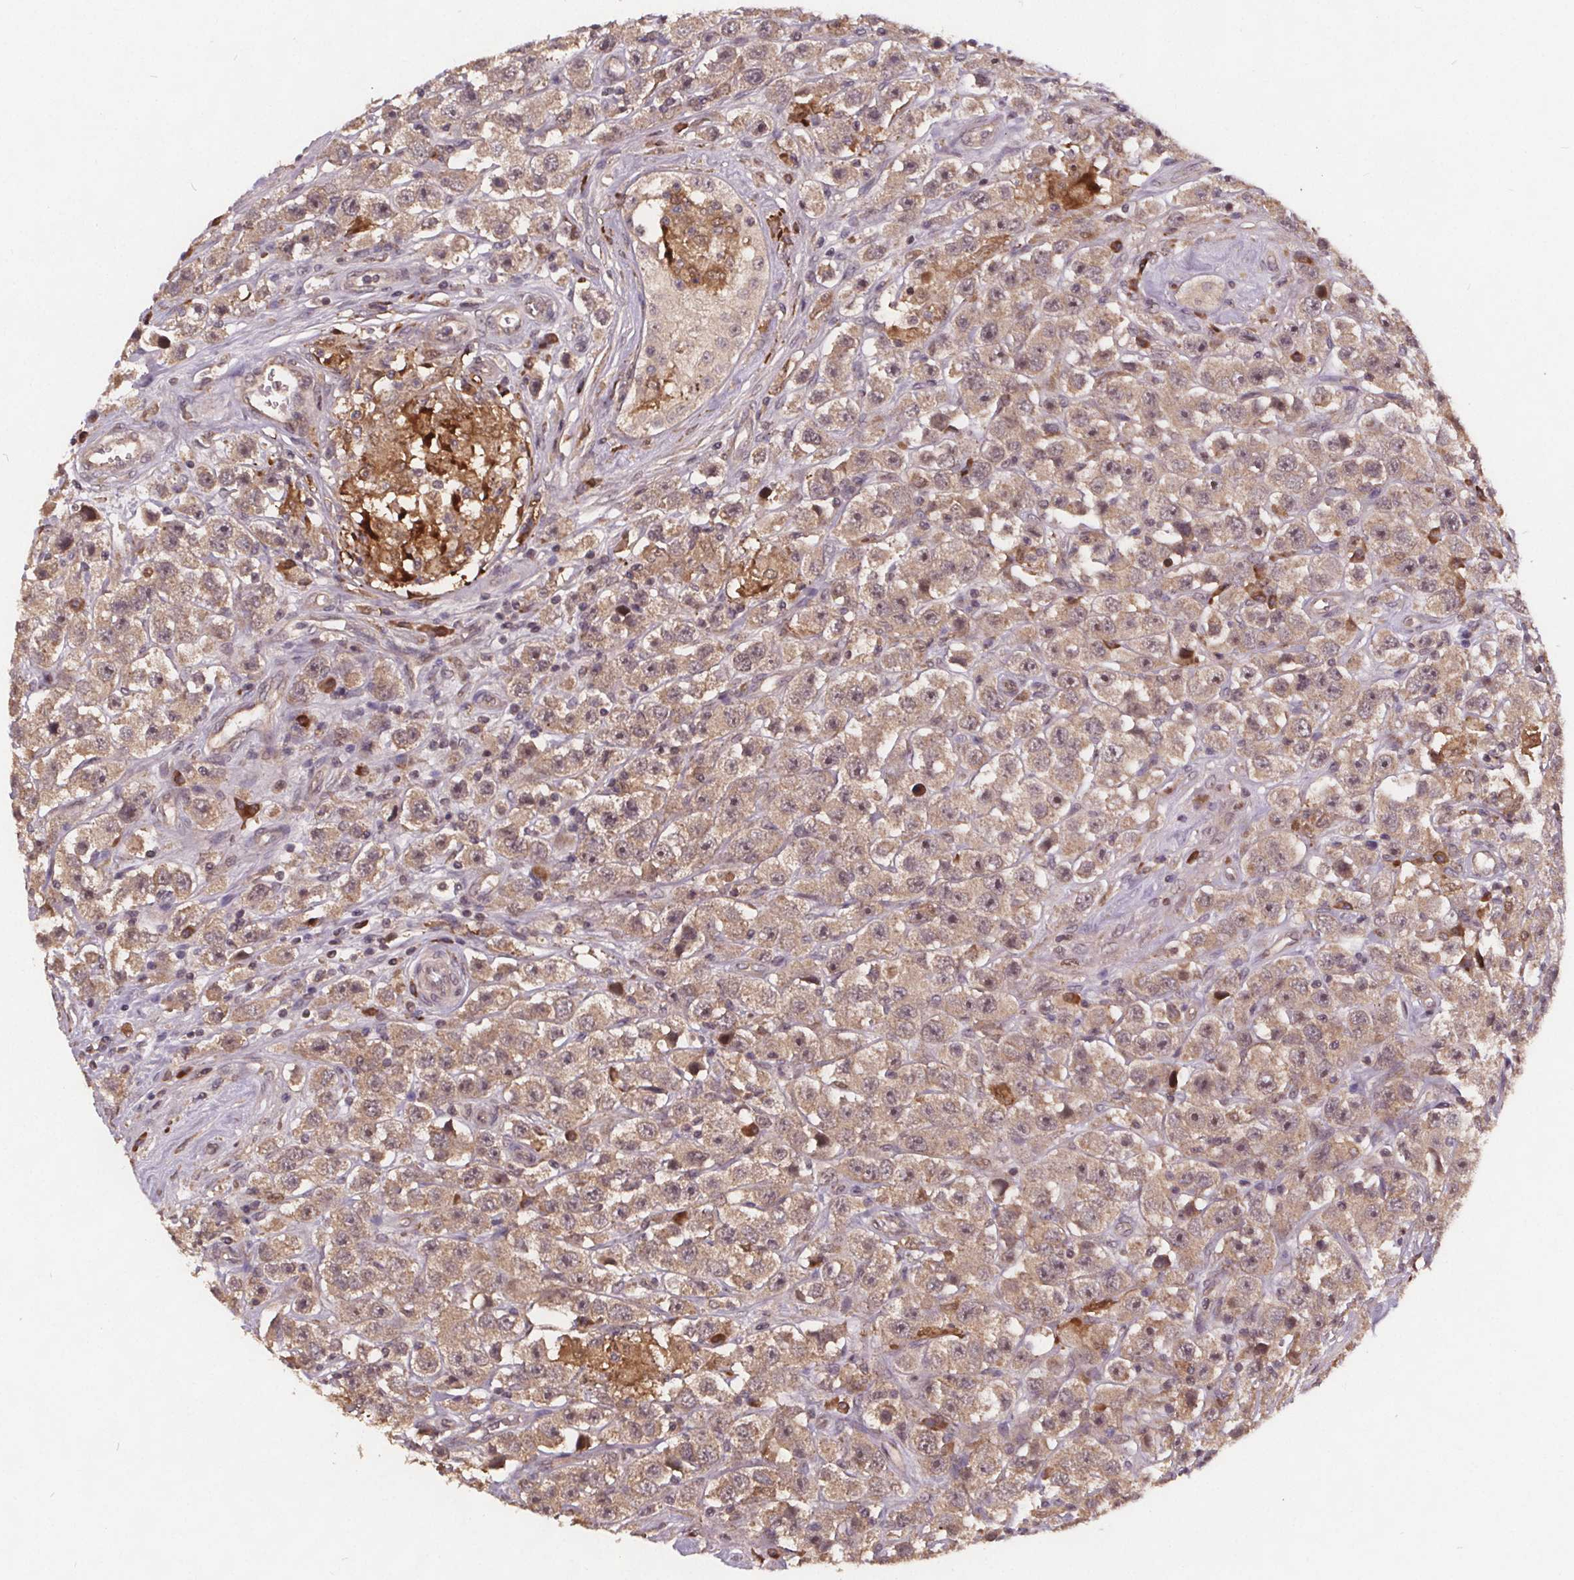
{"staining": {"intensity": "weak", "quantity": "<25%", "location": "cytoplasmic/membranous"}, "tissue": "testis cancer", "cell_type": "Tumor cells", "image_type": "cancer", "snomed": [{"axis": "morphology", "description": "Seminoma, NOS"}, {"axis": "topography", "description": "Testis"}], "caption": "Immunohistochemistry photomicrograph of neoplastic tissue: human testis cancer stained with DAB reveals no significant protein staining in tumor cells.", "gene": "USP9X", "patient": {"sex": "male", "age": 45}}